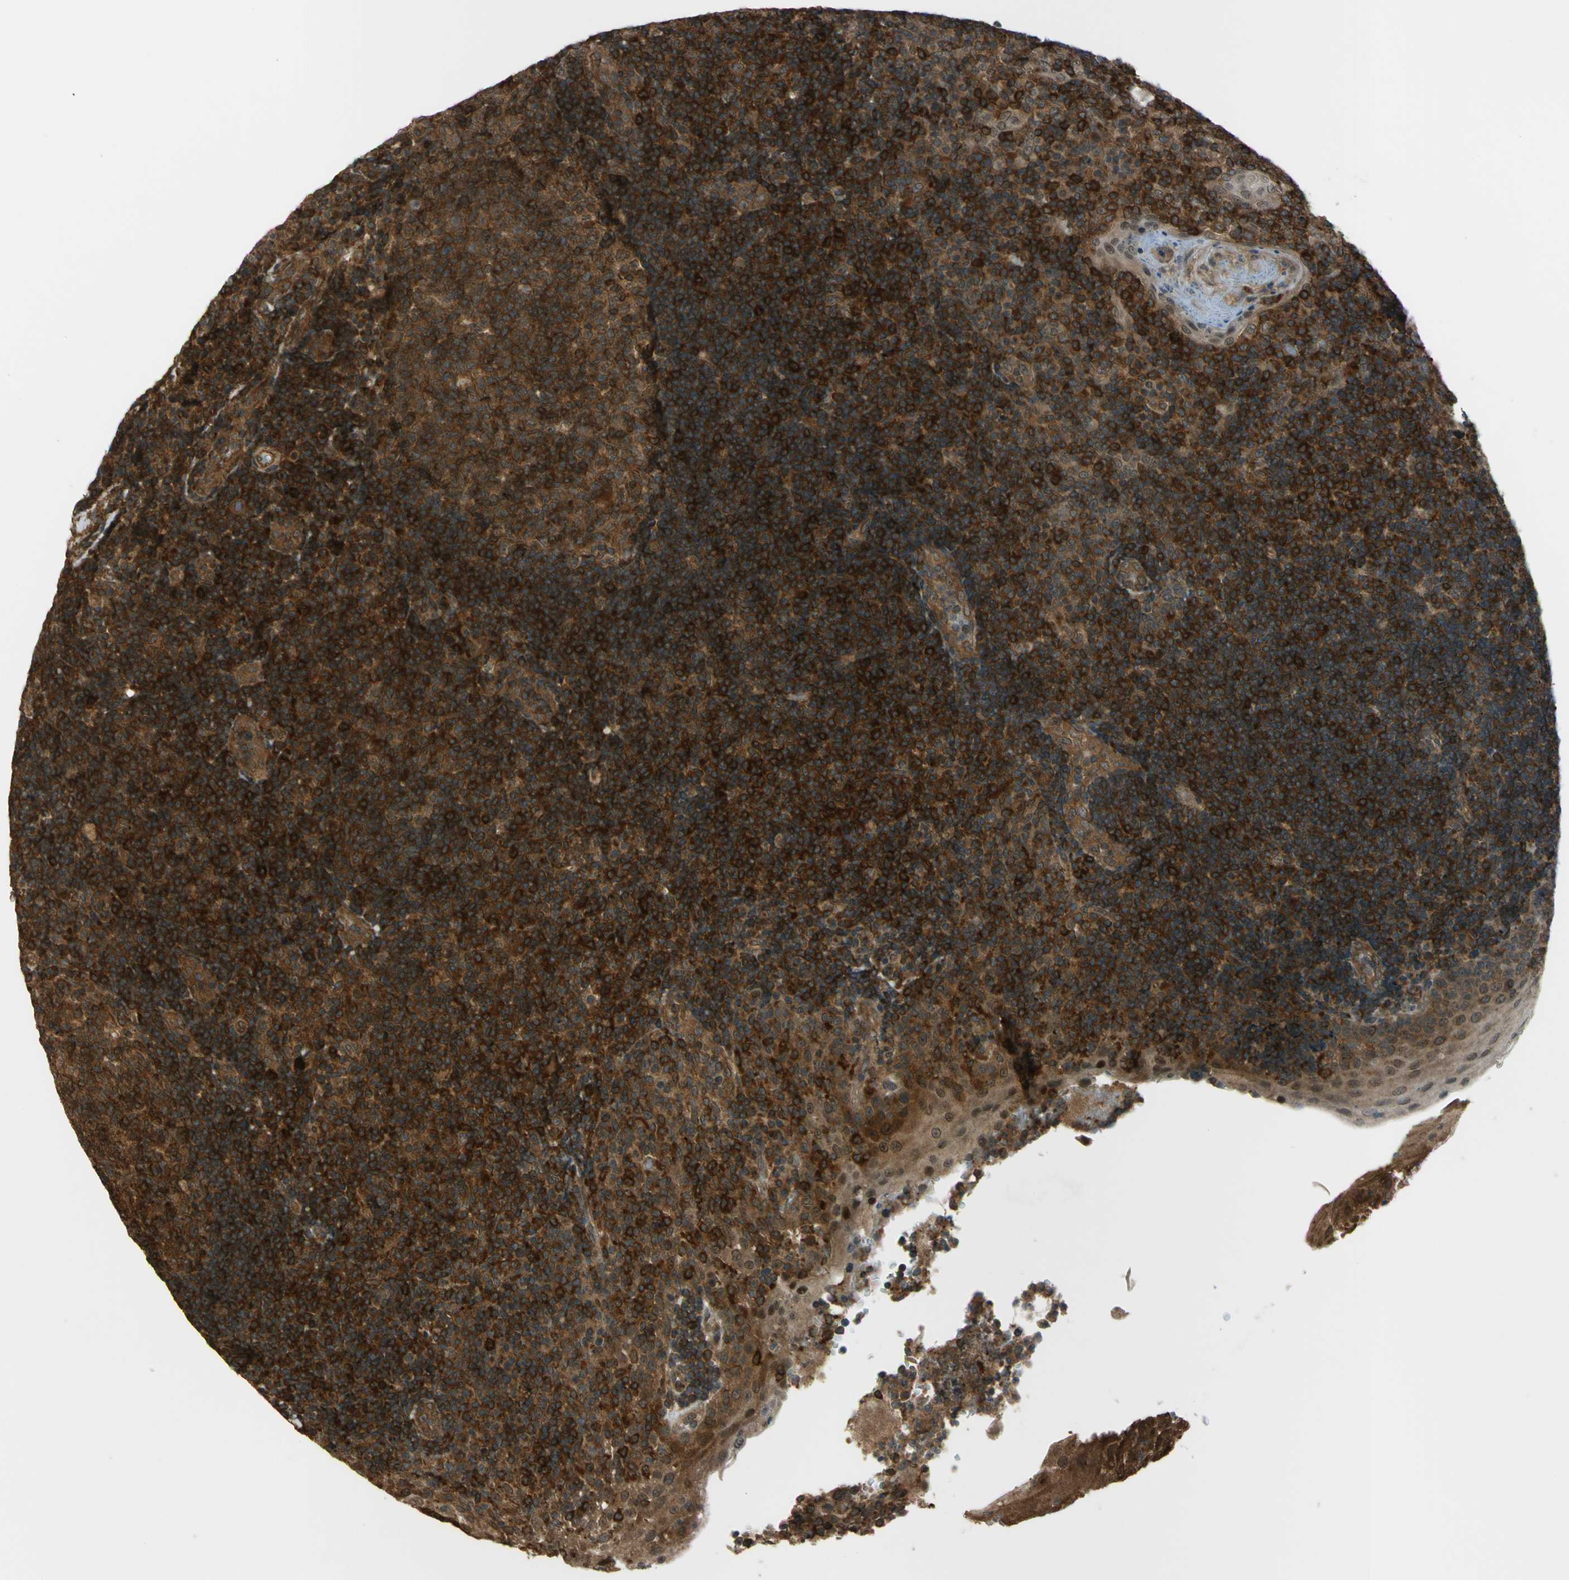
{"staining": {"intensity": "moderate", "quantity": ">75%", "location": "cytoplasmic/membranous"}, "tissue": "tonsil", "cell_type": "Germinal center cells", "image_type": "normal", "snomed": [{"axis": "morphology", "description": "Normal tissue, NOS"}, {"axis": "topography", "description": "Tonsil"}], "caption": "Germinal center cells exhibit medium levels of moderate cytoplasmic/membranous staining in about >75% of cells in benign human tonsil.", "gene": "FLII", "patient": {"sex": "female", "age": 40}}